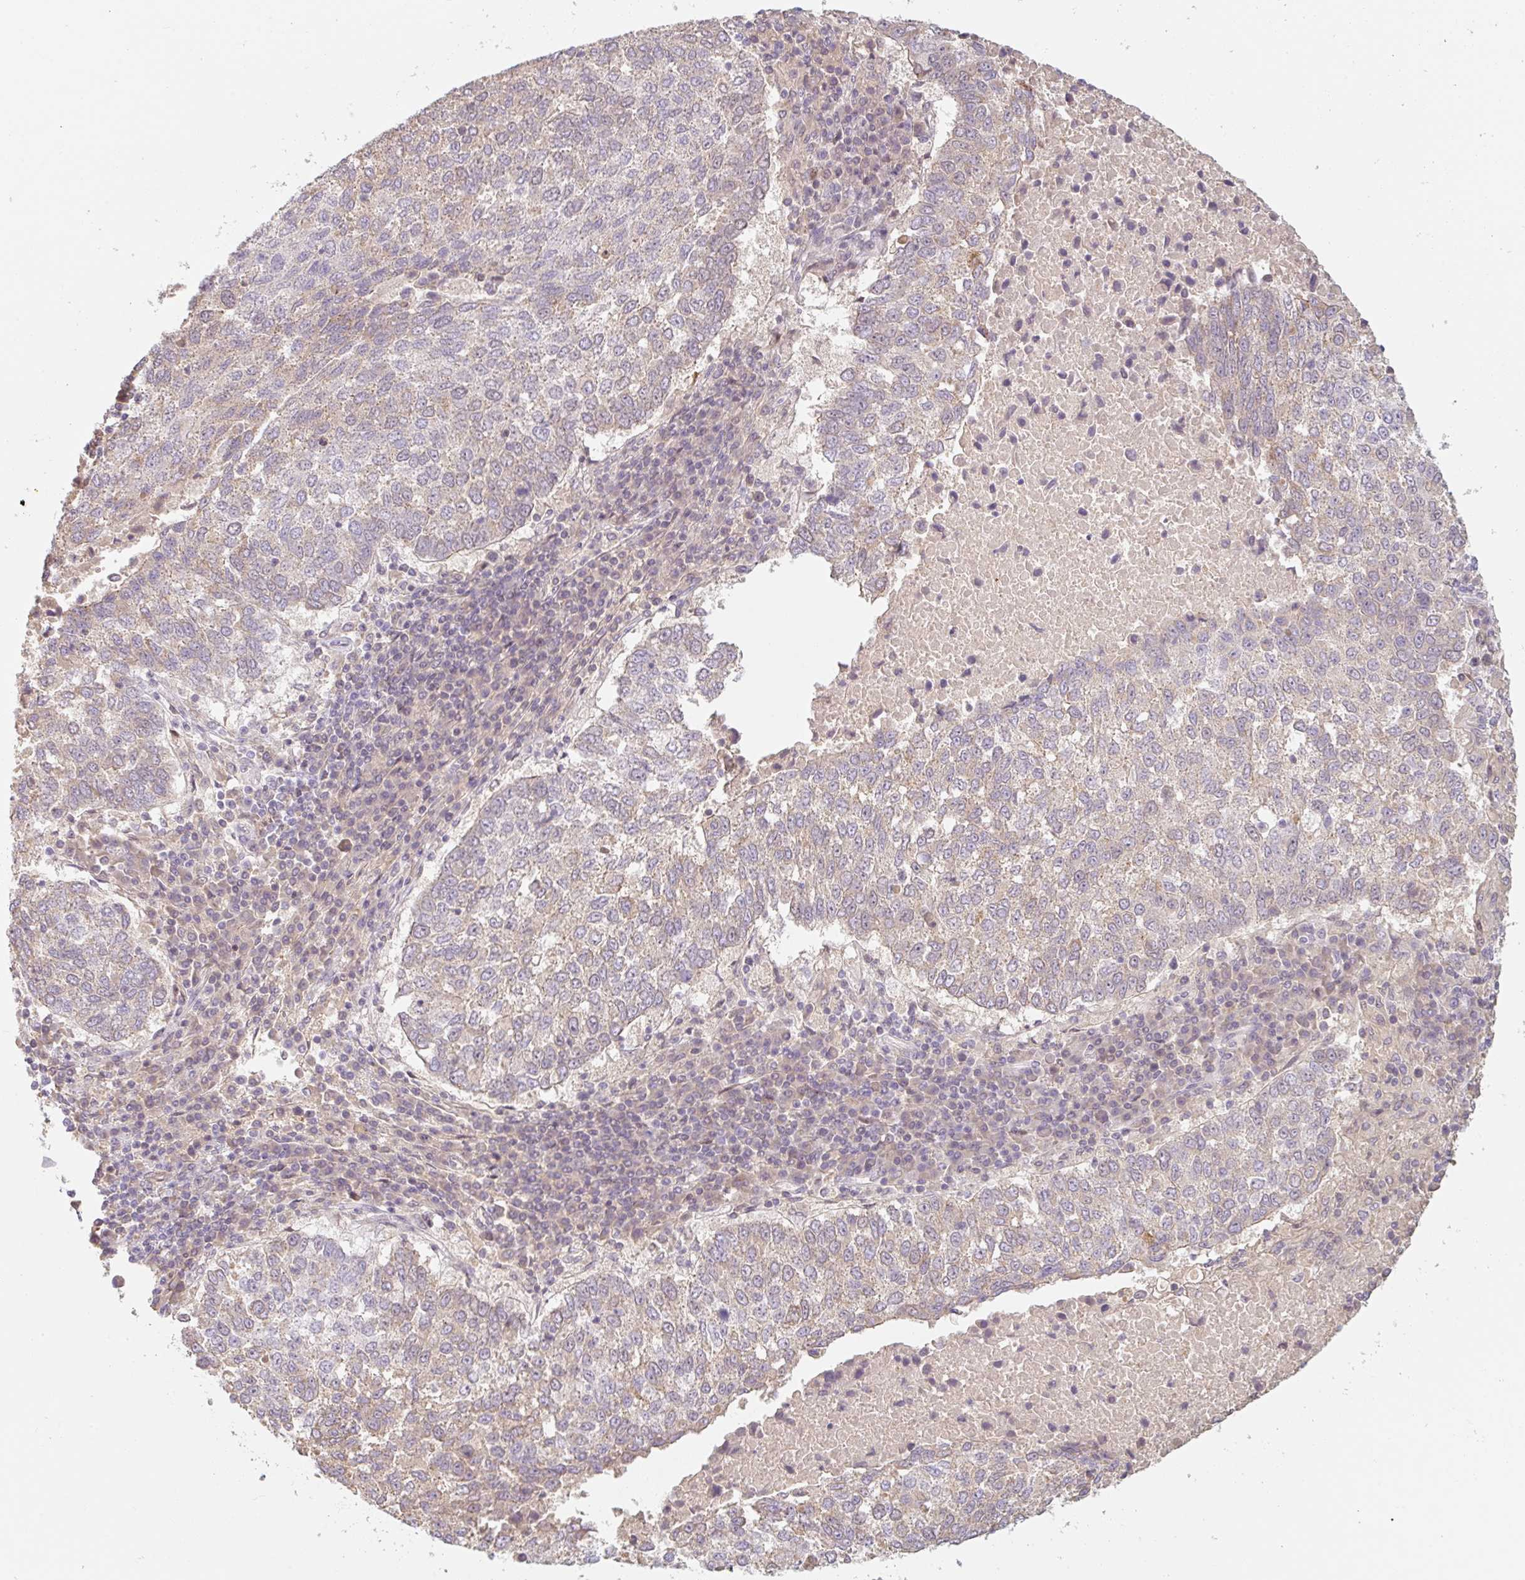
{"staining": {"intensity": "weak", "quantity": "25%-75%", "location": "cytoplasmic/membranous"}, "tissue": "lung cancer", "cell_type": "Tumor cells", "image_type": "cancer", "snomed": [{"axis": "morphology", "description": "Squamous cell carcinoma, NOS"}, {"axis": "topography", "description": "Lung"}], "caption": "Immunohistochemical staining of human lung cancer exhibits low levels of weak cytoplasmic/membranous protein staining in about 25%-75% of tumor cells.", "gene": "MIA2", "patient": {"sex": "male", "age": 73}}